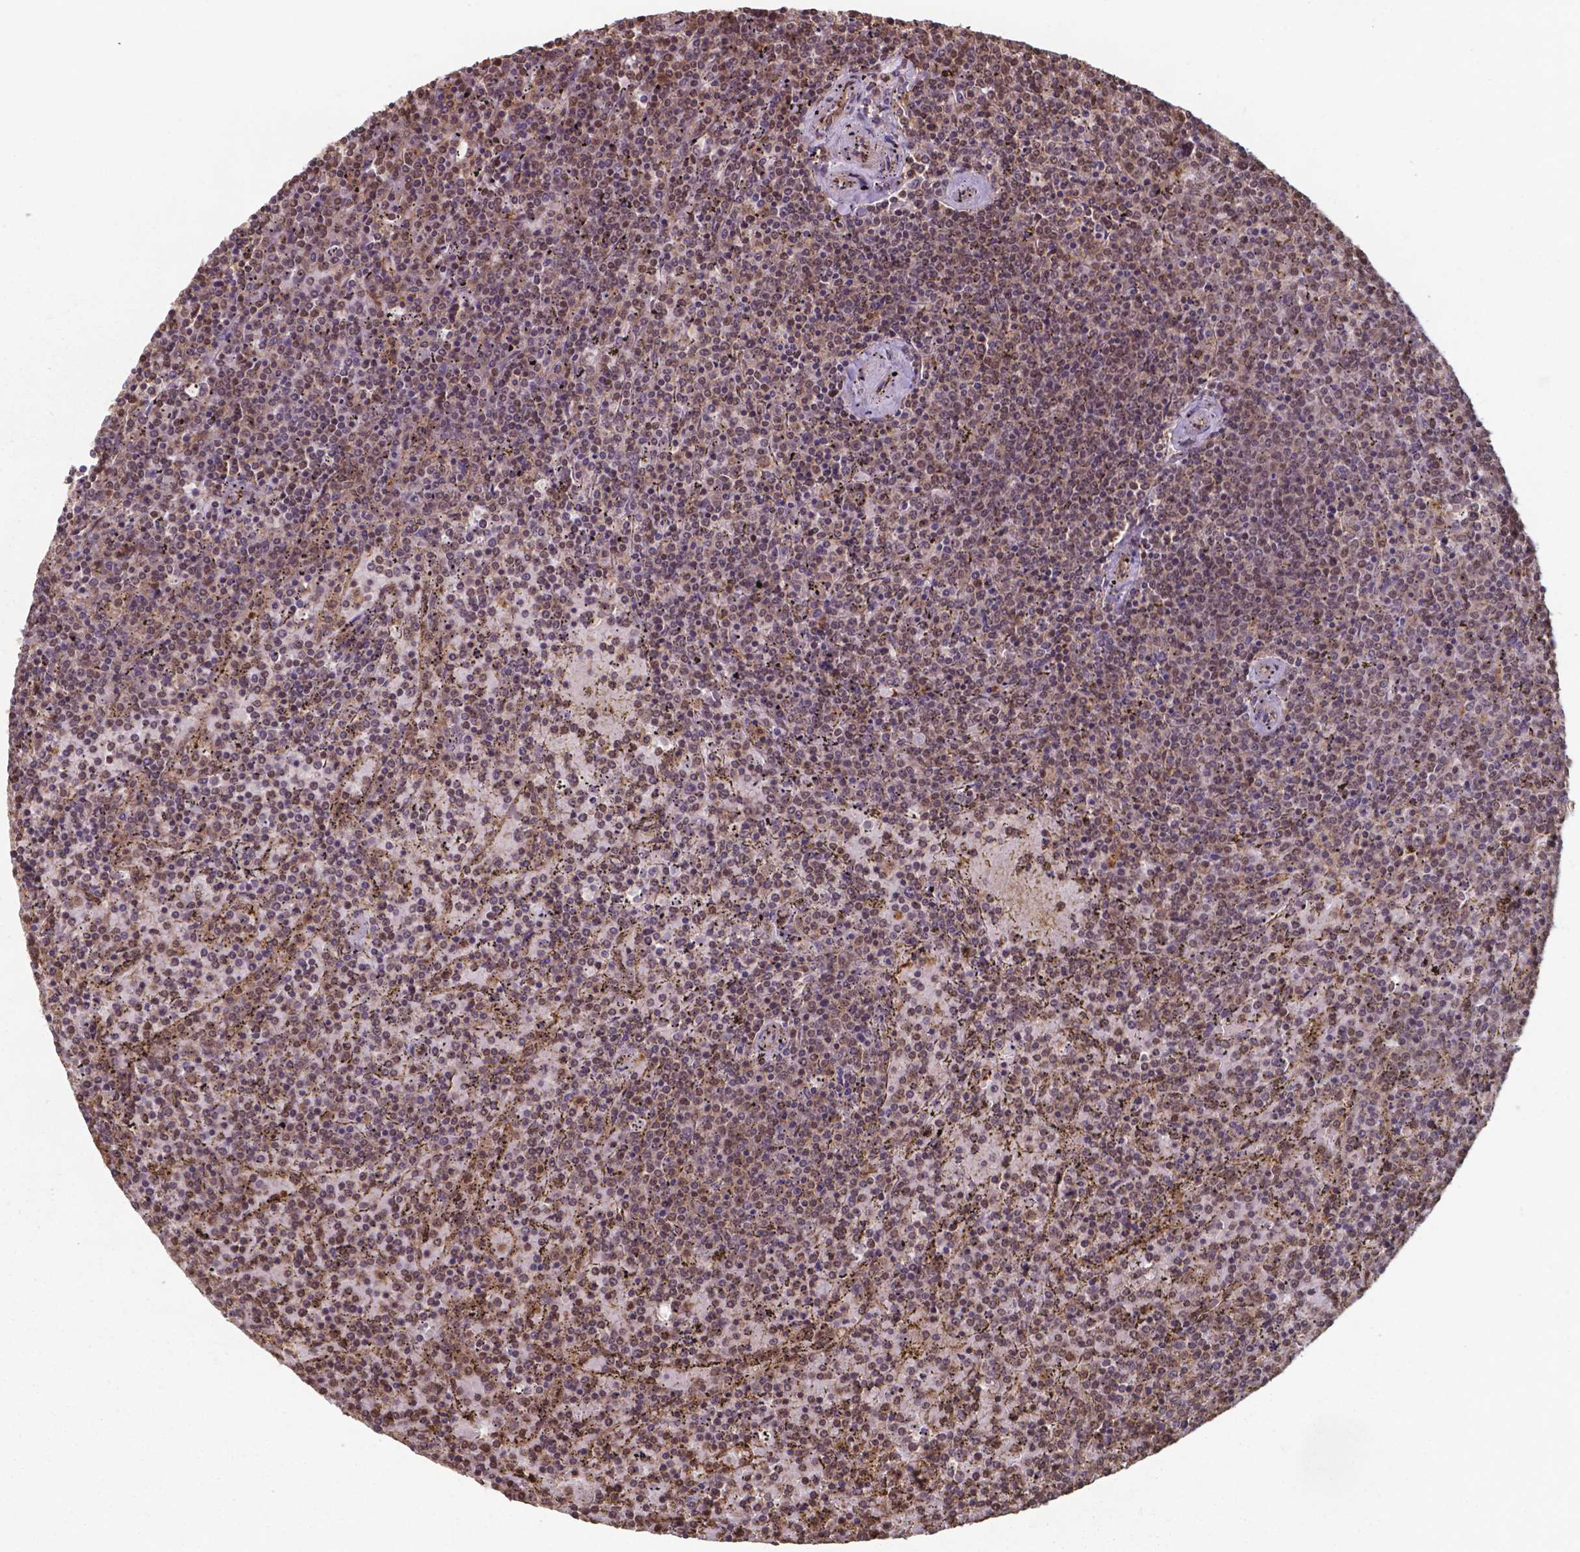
{"staining": {"intensity": "moderate", "quantity": "25%-75%", "location": "nuclear"}, "tissue": "lymphoma", "cell_type": "Tumor cells", "image_type": "cancer", "snomed": [{"axis": "morphology", "description": "Malignant lymphoma, non-Hodgkin's type, Low grade"}, {"axis": "topography", "description": "Spleen"}], "caption": "About 25%-75% of tumor cells in malignant lymphoma, non-Hodgkin's type (low-grade) reveal moderate nuclear protein expression as visualized by brown immunohistochemical staining.", "gene": "CHP2", "patient": {"sex": "female", "age": 77}}